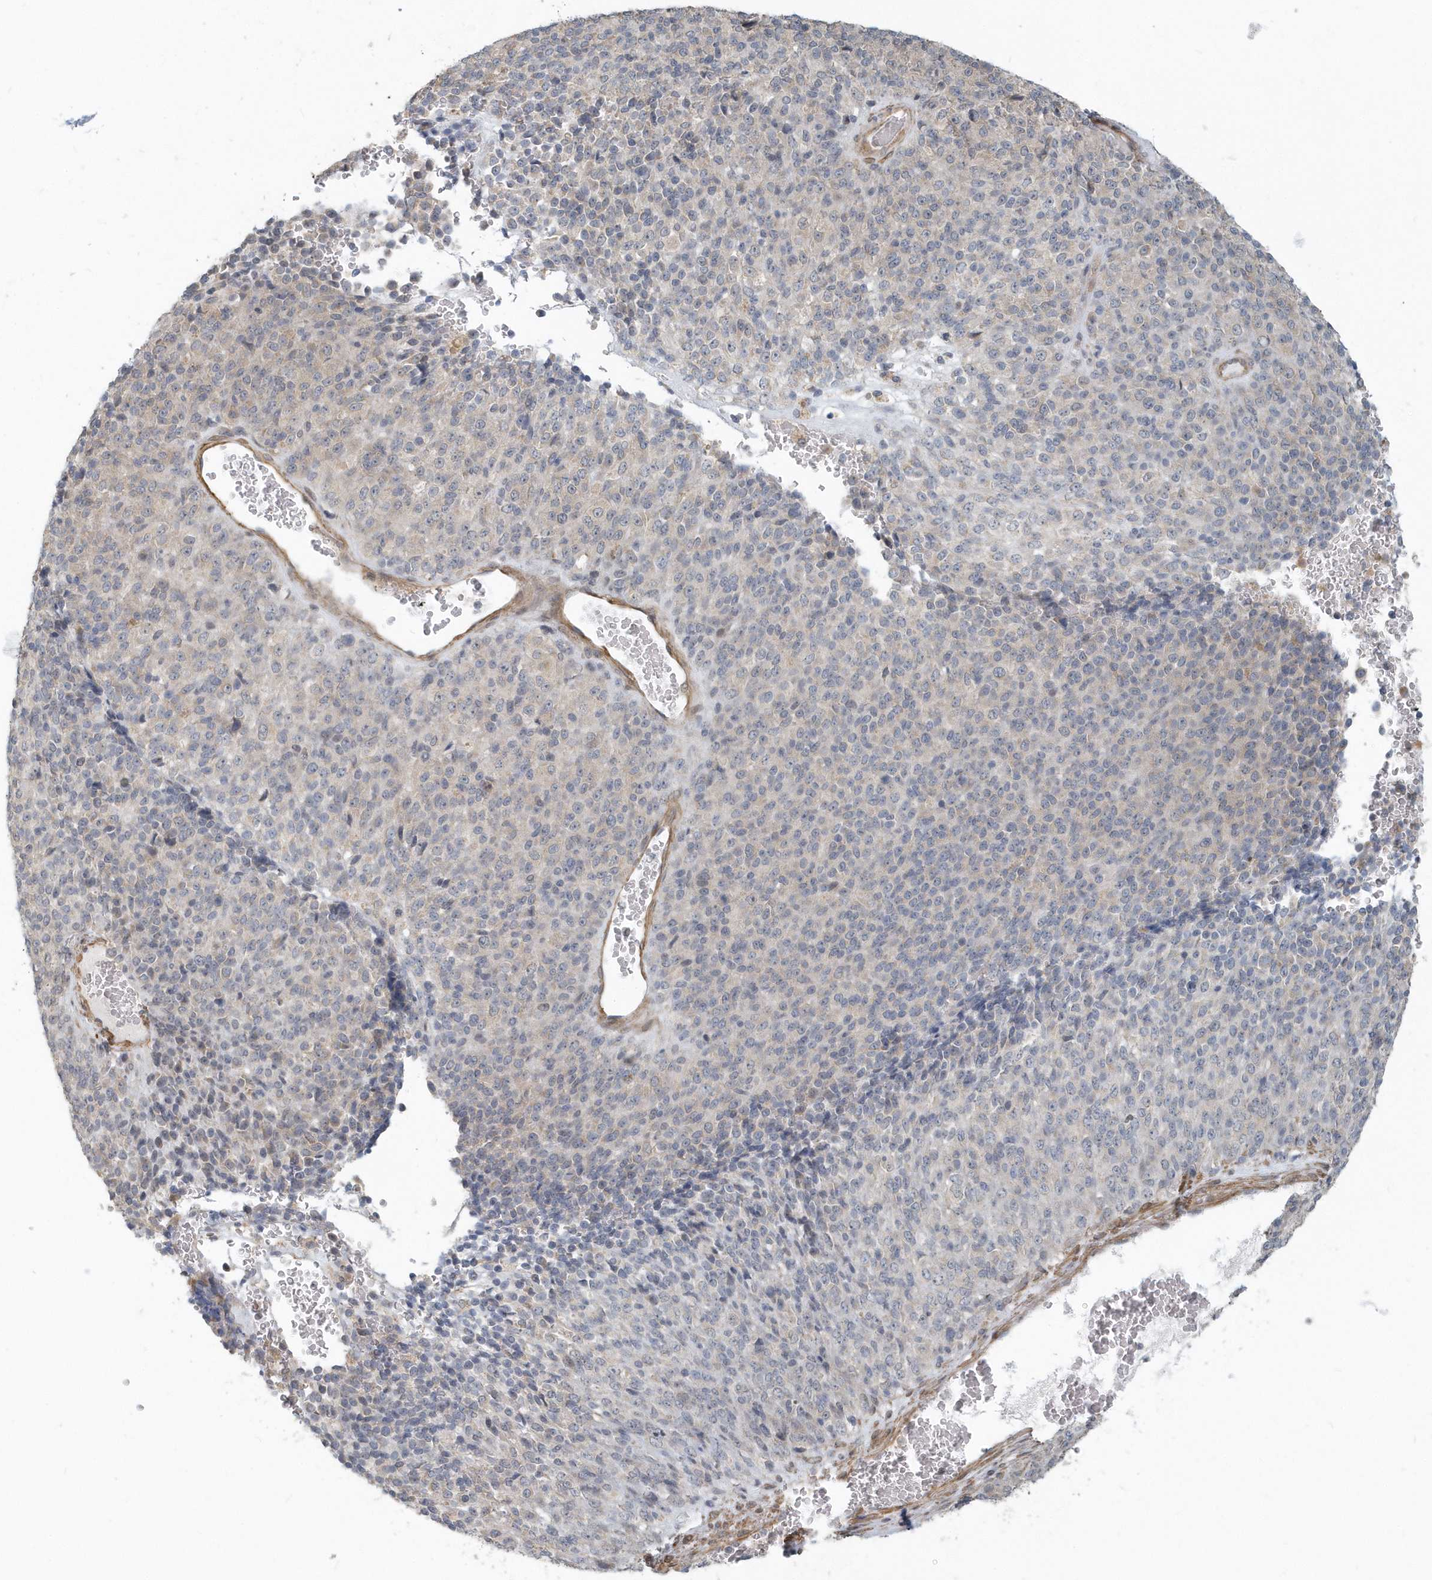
{"staining": {"intensity": "negative", "quantity": "none", "location": "none"}, "tissue": "melanoma", "cell_type": "Tumor cells", "image_type": "cancer", "snomed": [{"axis": "morphology", "description": "Malignant melanoma, Metastatic site"}, {"axis": "topography", "description": "Brain"}], "caption": "Immunohistochemistry (IHC) histopathology image of neoplastic tissue: melanoma stained with DAB (3,3'-diaminobenzidine) reveals no significant protein staining in tumor cells.", "gene": "NAPB", "patient": {"sex": "female", "age": 56}}